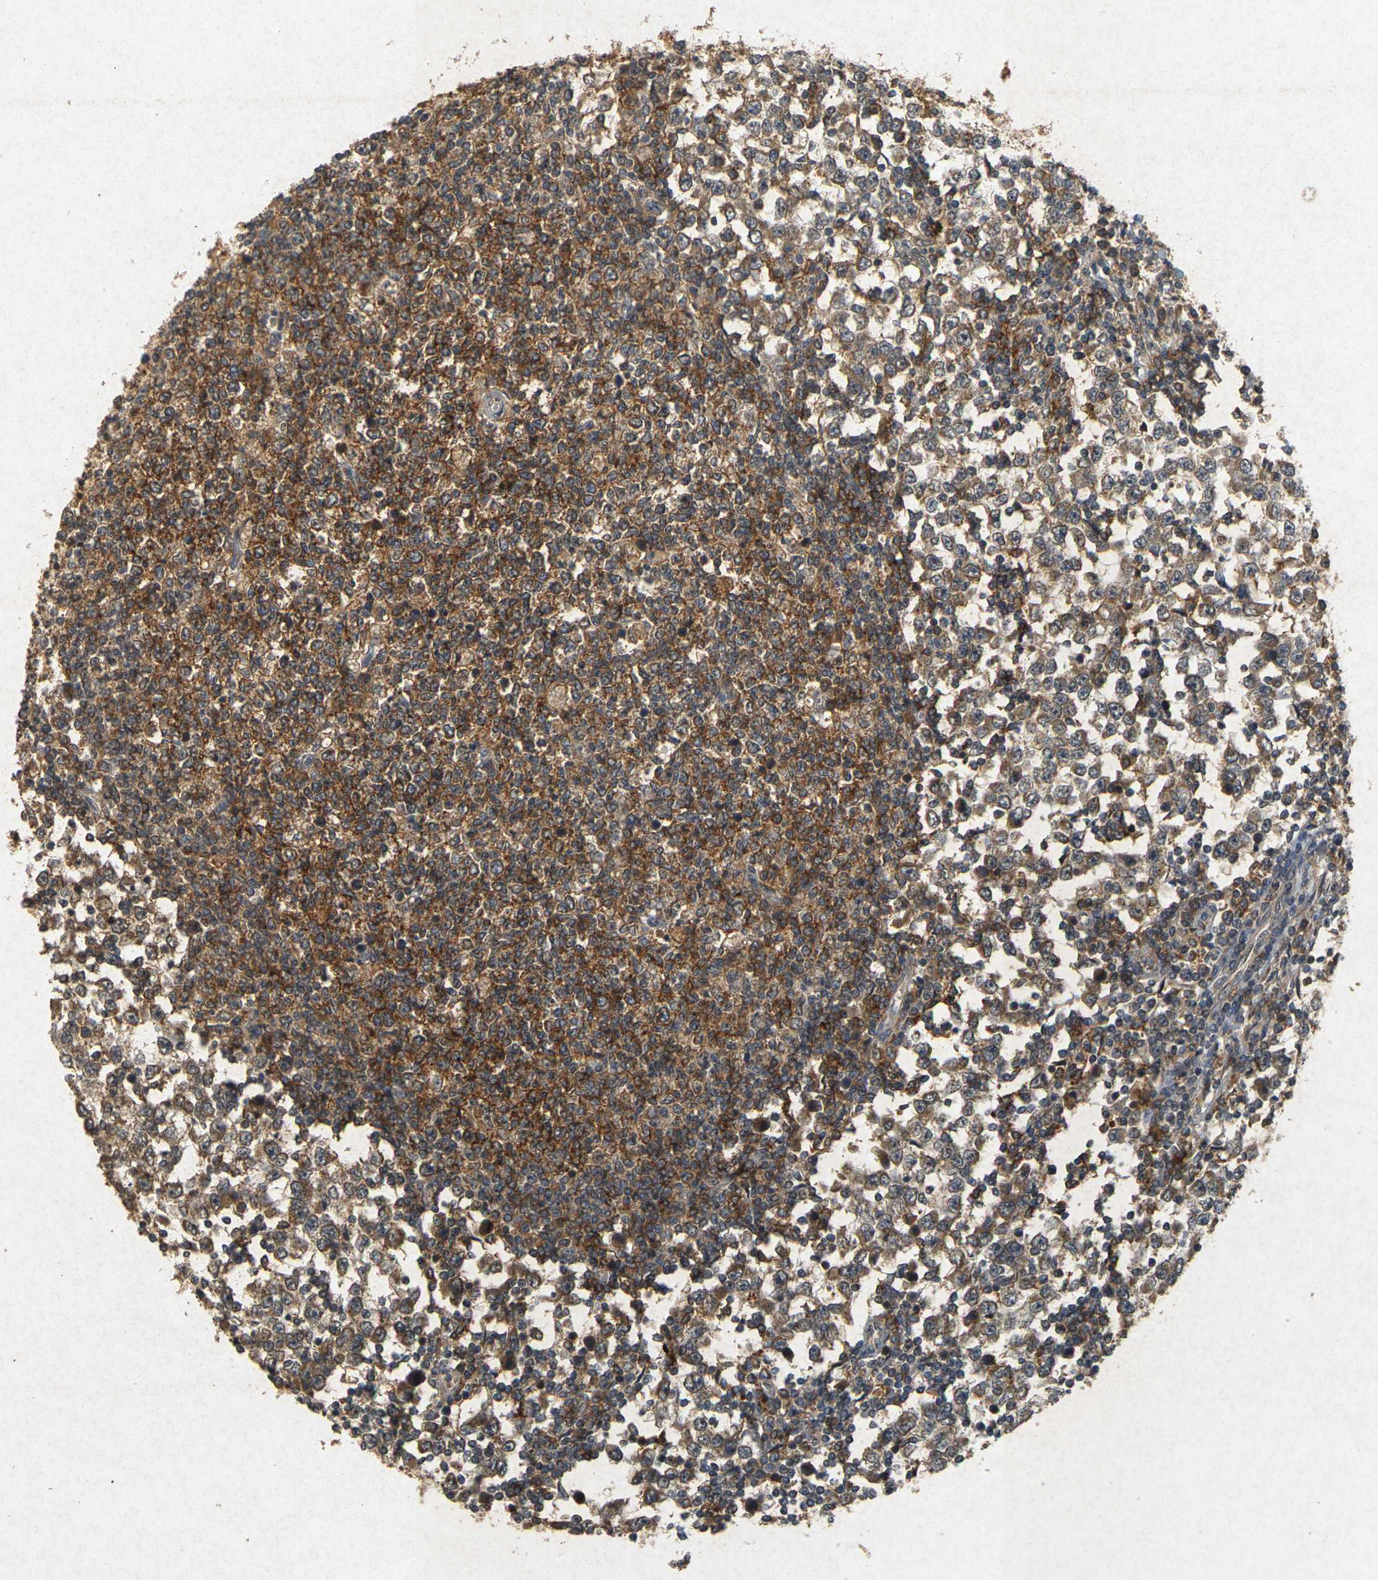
{"staining": {"intensity": "strong", "quantity": ">75%", "location": "cytoplasmic/membranous"}, "tissue": "testis cancer", "cell_type": "Tumor cells", "image_type": "cancer", "snomed": [{"axis": "morphology", "description": "Seminoma, NOS"}, {"axis": "topography", "description": "Testis"}], "caption": "Immunohistochemistry of human testis cancer (seminoma) reveals high levels of strong cytoplasmic/membranous staining in about >75% of tumor cells.", "gene": "ERN1", "patient": {"sex": "male", "age": 65}}